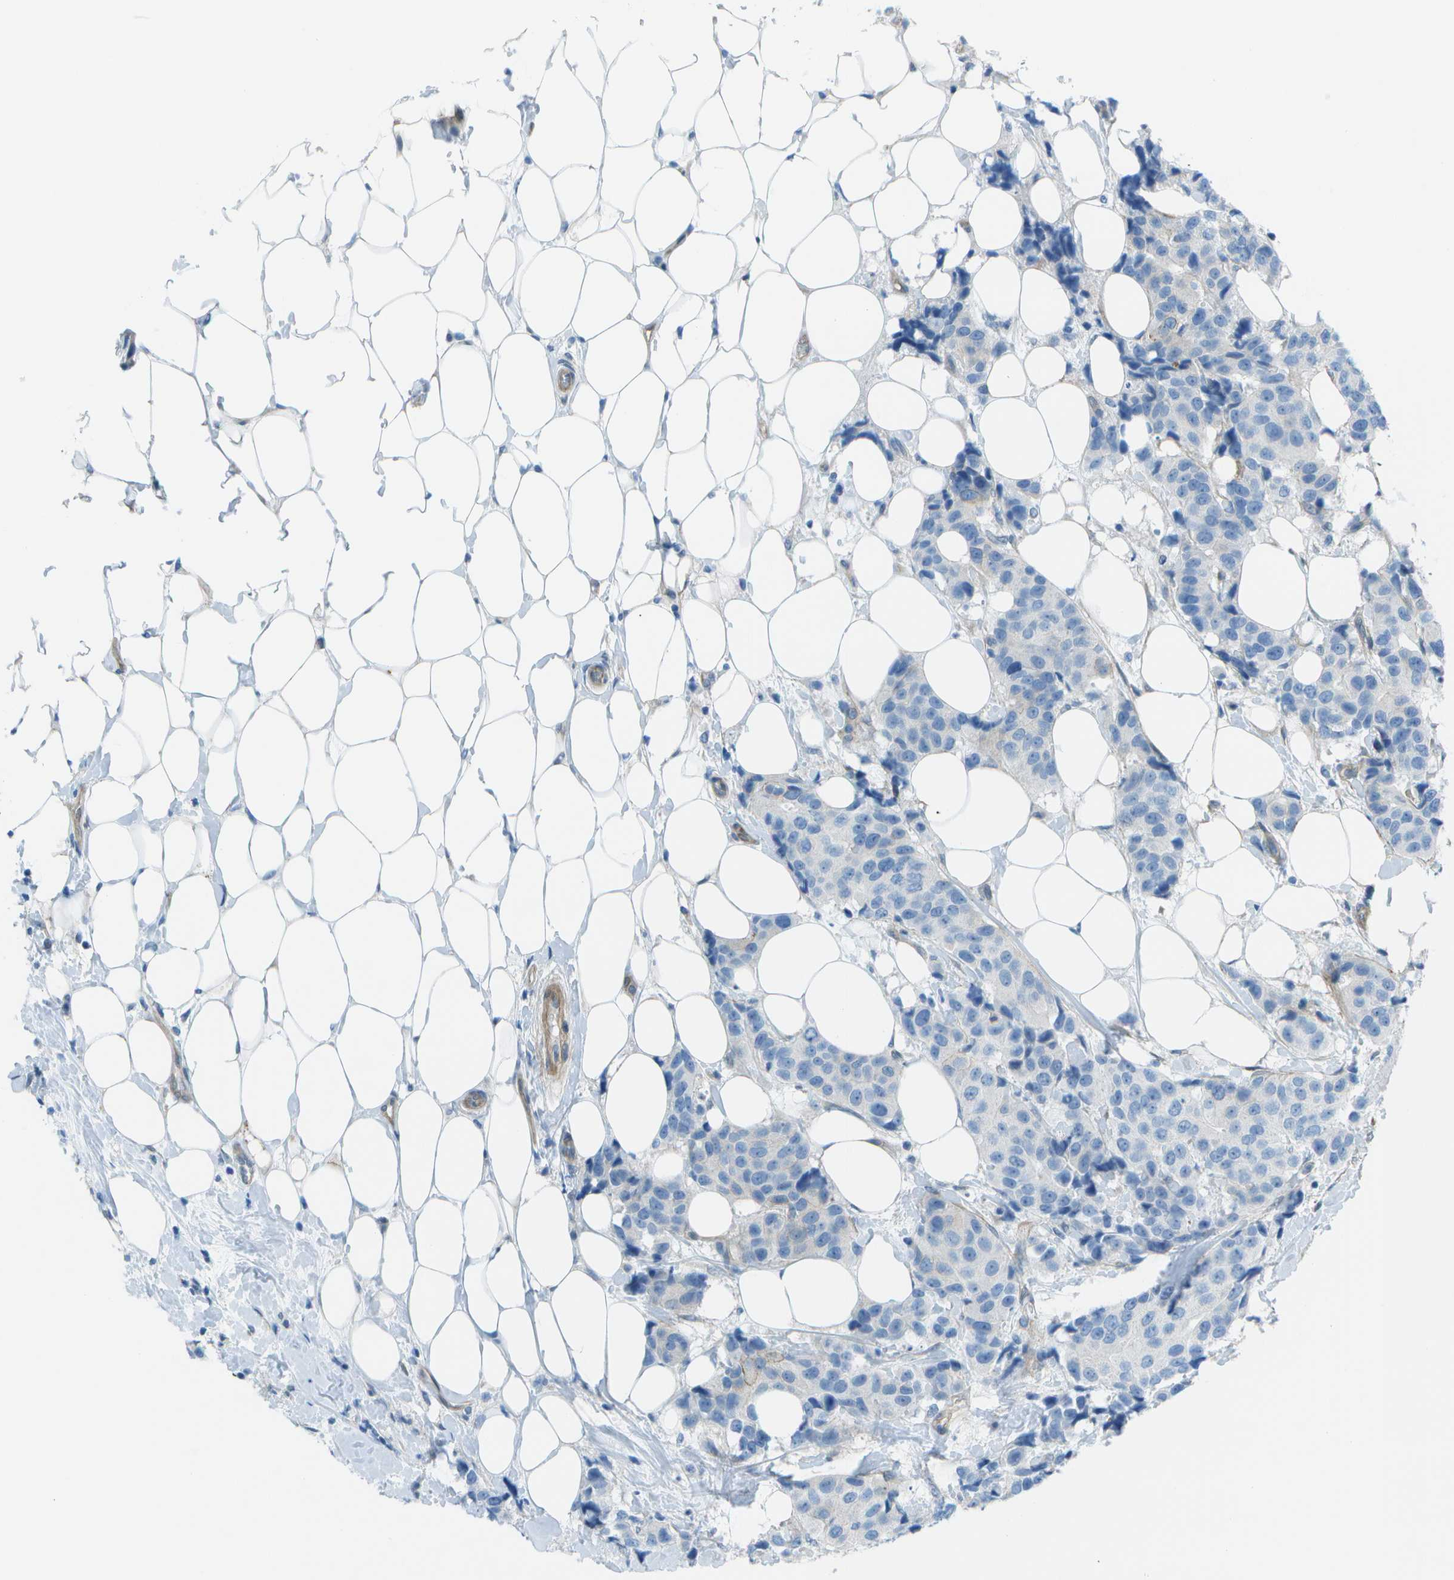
{"staining": {"intensity": "negative", "quantity": "none", "location": "none"}, "tissue": "breast cancer", "cell_type": "Tumor cells", "image_type": "cancer", "snomed": [{"axis": "morphology", "description": "Normal tissue, NOS"}, {"axis": "morphology", "description": "Duct carcinoma"}, {"axis": "topography", "description": "Breast"}], "caption": "Immunohistochemistry of breast cancer reveals no staining in tumor cells.", "gene": "SORBS3", "patient": {"sex": "female", "age": 39}}